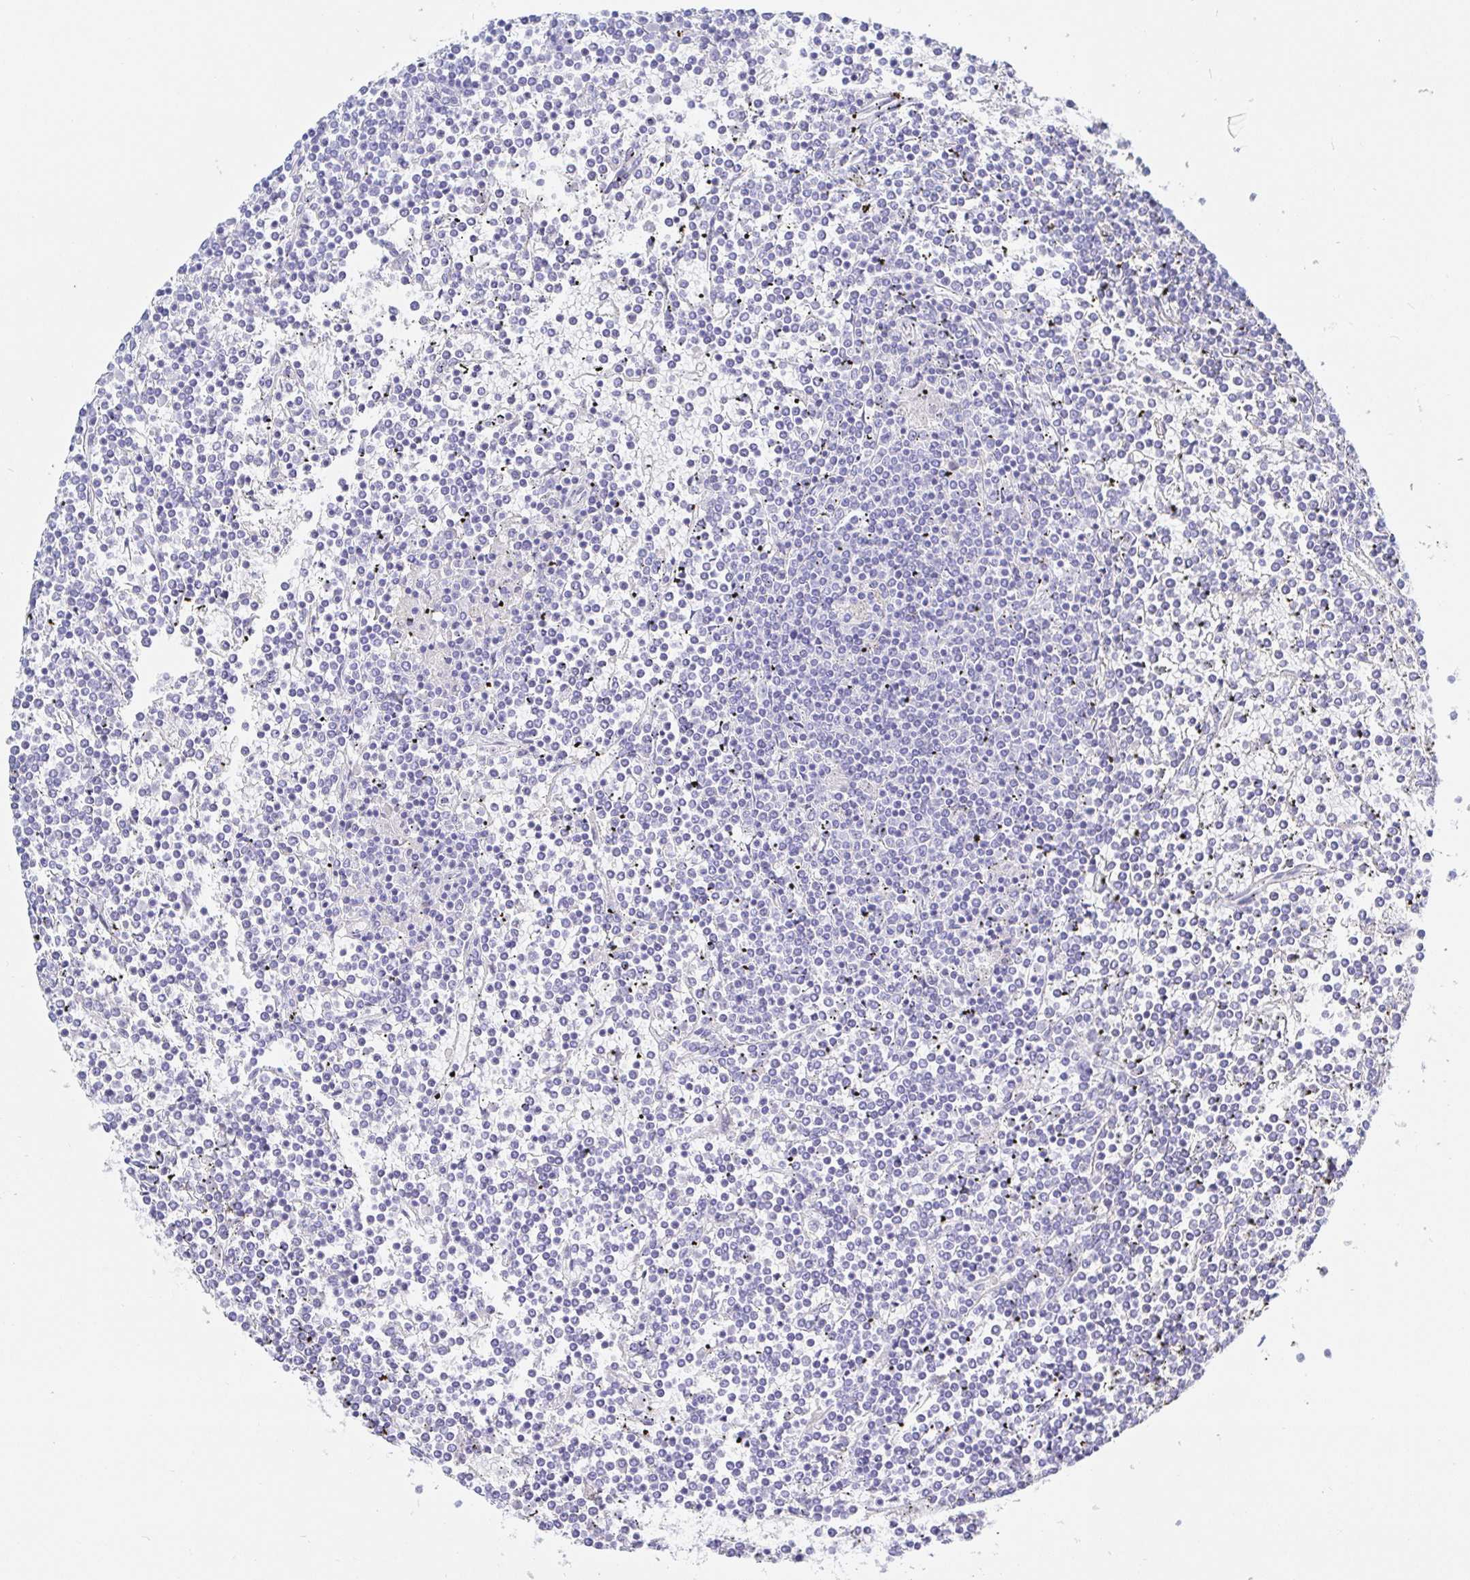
{"staining": {"intensity": "negative", "quantity": "none", "location": "none"}, "tissue": "lymphoma", "cell_type": "Tumor cells", "image_type": "cancer", "snomed": [{"axis": "morphology", "description": "Malignant lymphoma, non-Hodgkin's type, Low grade"}, {"axis": "topography", "description": "Spleen"}], "caption": "High power microscopy photomicrograph of an immunohistochemistry (IHC) histopathology image of low-grade malignant lymphoma, non-Hodgkin's type, revealing no significant positivity in tumor cells.", "gene": "KCNH6", "patient": {"sex": "female", "age": 19}}